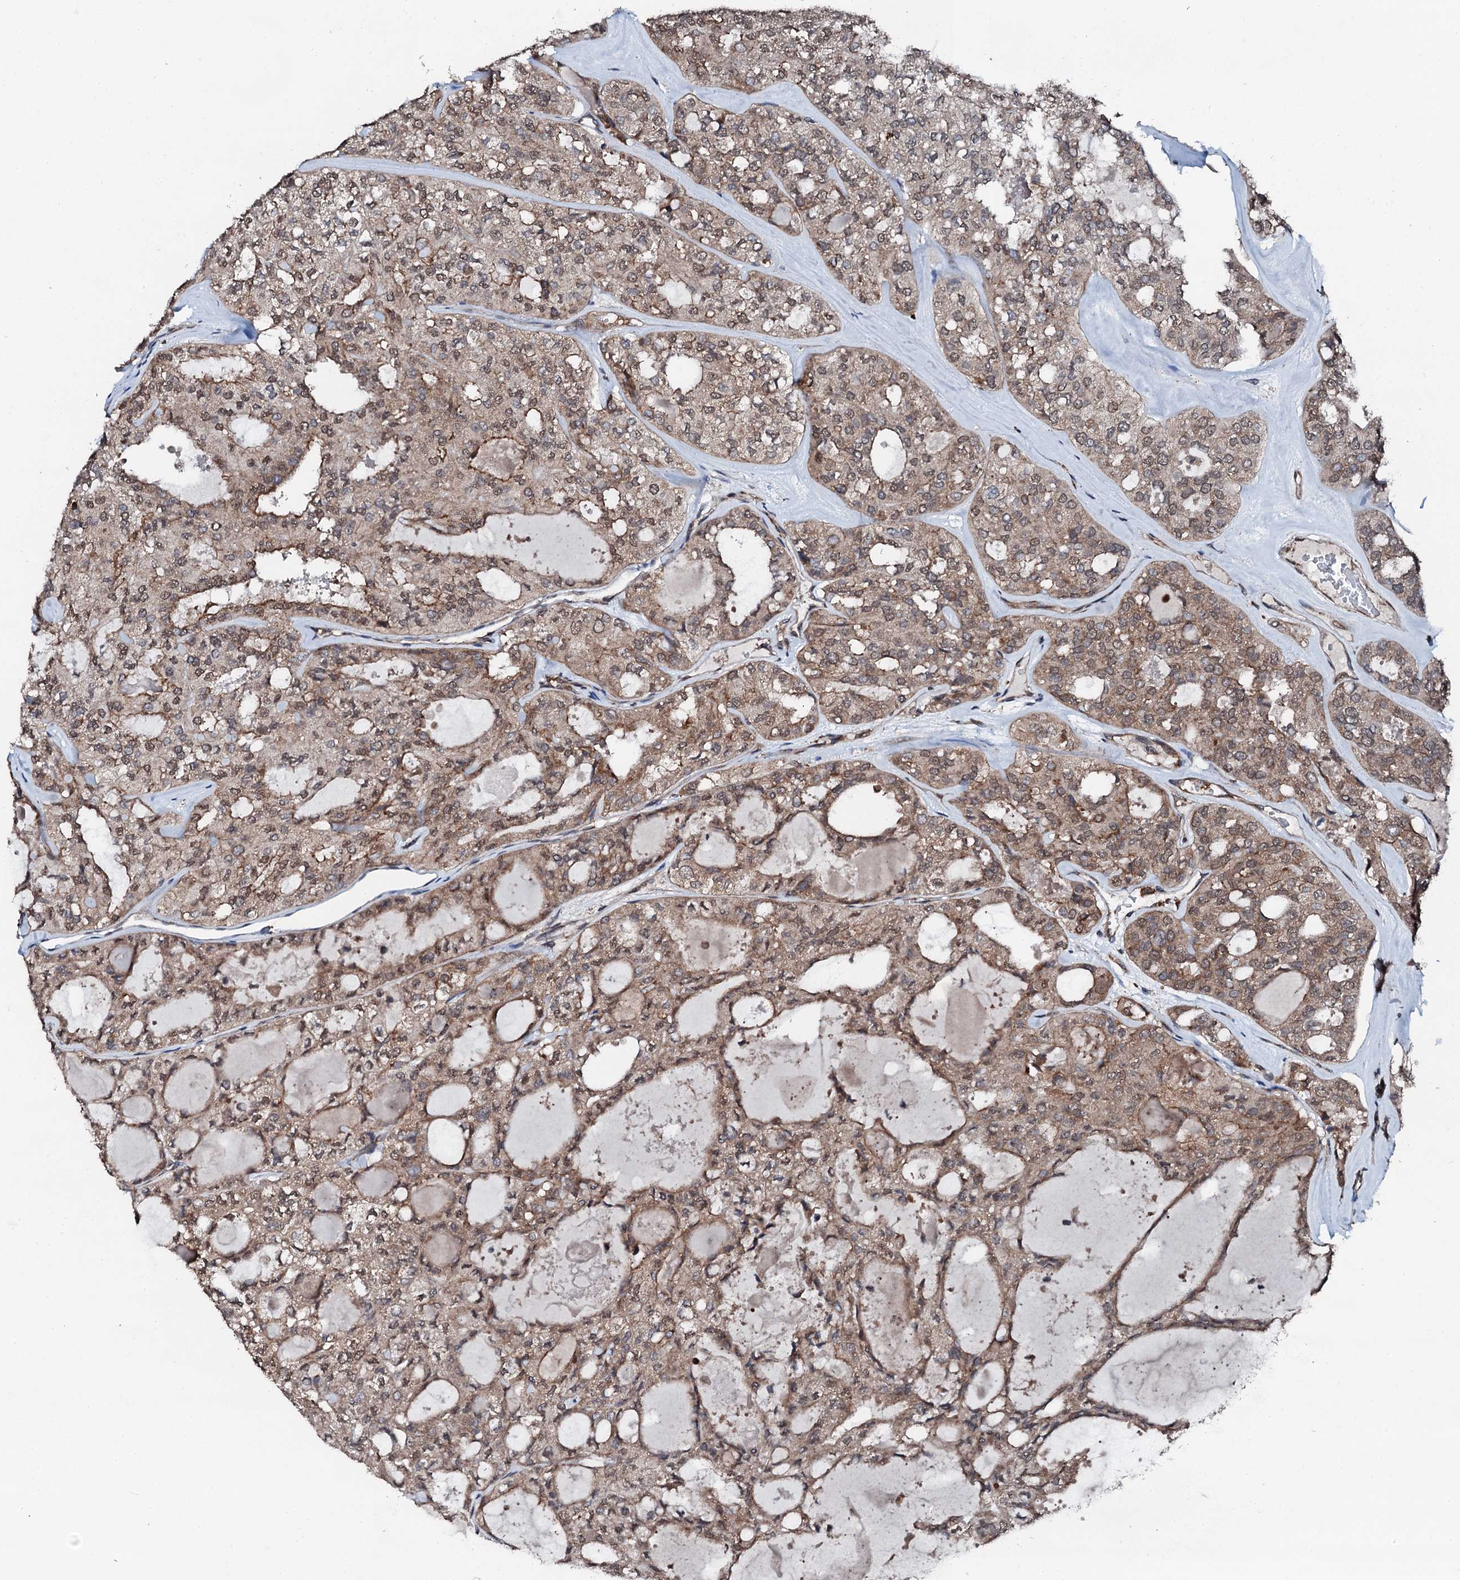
{"staining": {"intensity": "moderate", "quantity": ">75%", "location": "cytoplasmic/membranous,nuclear"}, "tissue": "thyroid cancer", "cell_type": "Tumor cells", "image_type": "cancer", "snomed": [{"axis": "morphology", "description": "Follicular adenoma carcinoma, NOS"}, {"axis": "topography", "description": "Thyroid gland"}], "caption": "This image demonstrates IHC staining of thyroid follicular adenoma carcinoma, with medium moderate cytoplasmic/membranous and nuclear staining in approximately >75% of tumor cells.", "gene": "EDC4", "patient": {"sex": "male", "age": 75}}